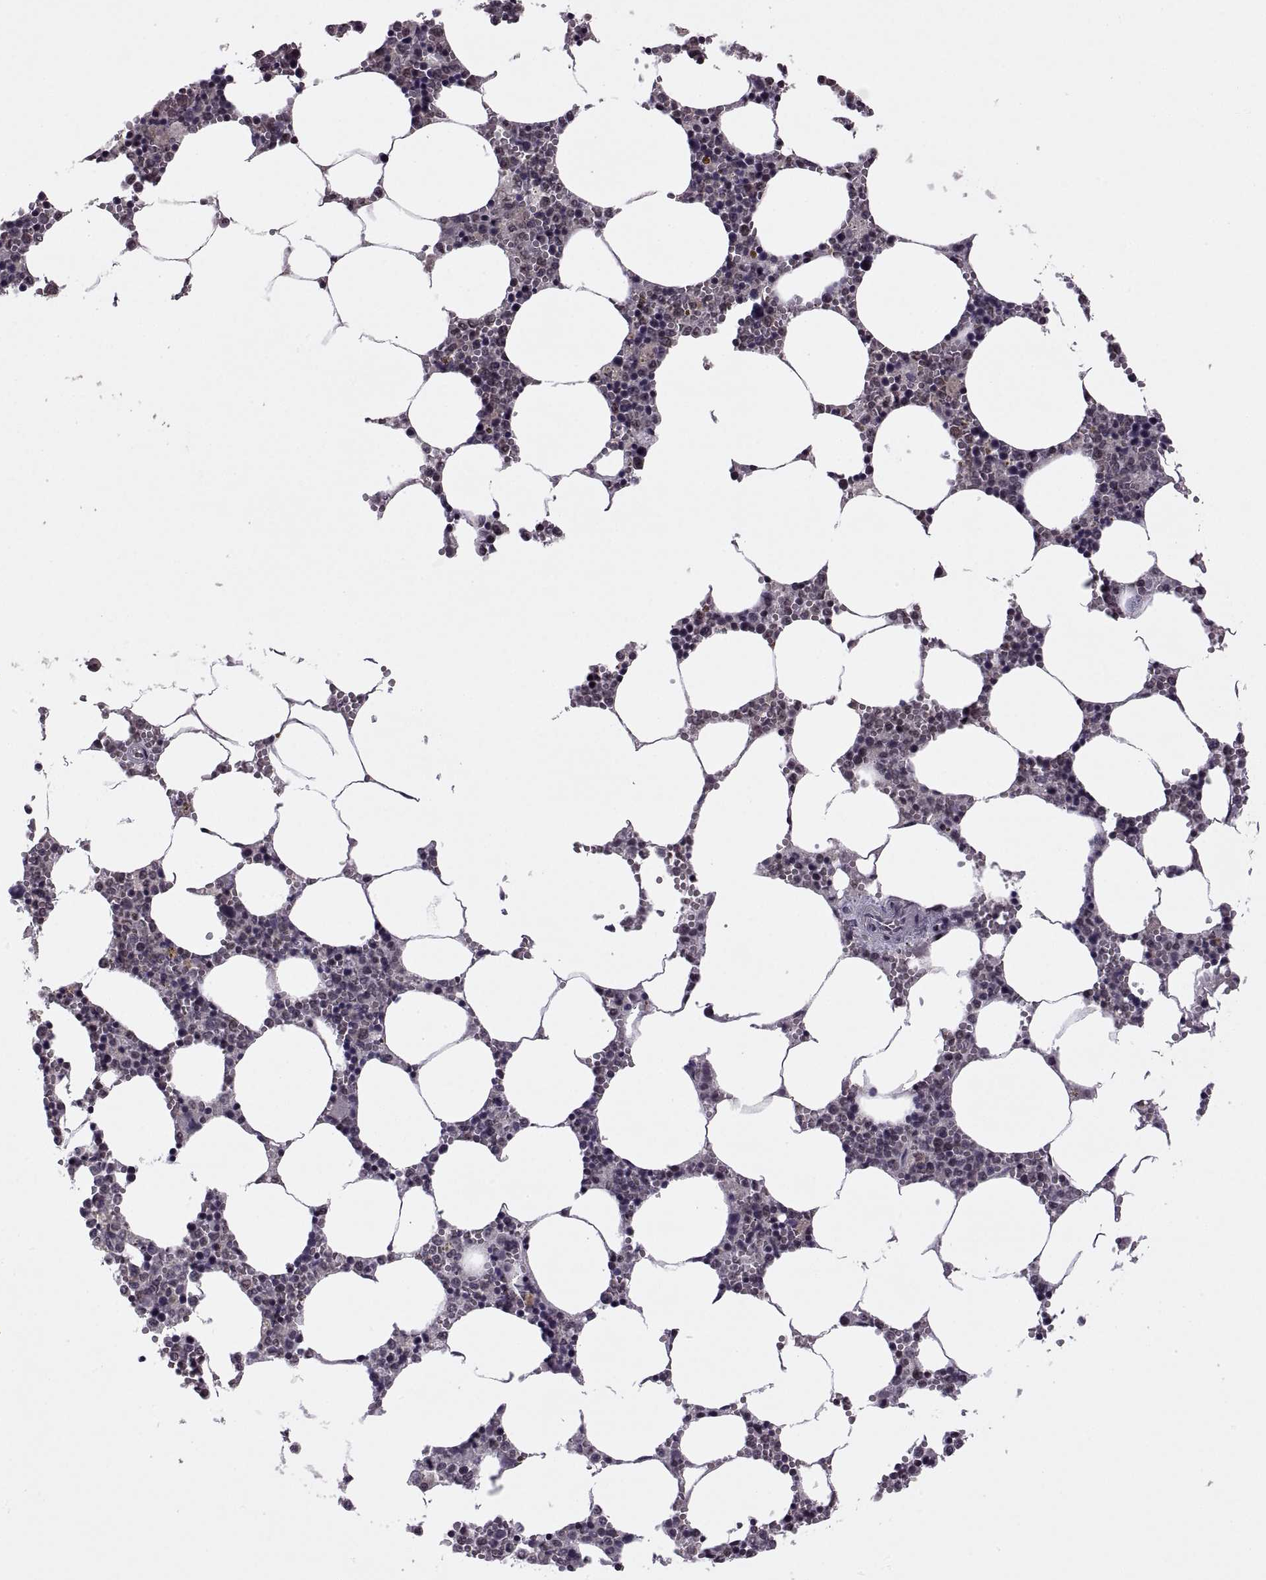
{"staining": {"intensity": "negative", "quantity": "none", "location": "none"}, "tissue": "bone marrow", "cell_type": "Hematopoietic cells", "image_type": "normal", "snomed": [{"axis": "morphology", "description": "Normal tissue, NOS"}, {"axis": "topography", "description": "Bone marrow"}], "caption": "A micrograph of human bone marrow is negative for staining in hematopoietic cells. The staining was performed using DAB (3,3'-diaminobenzidine) to visualize the protein expression in brown, while the nuclei were stained in blue with hematoxylin (Magnification: 20x).", "gene": "INTS3", "patient": {"sex": "female", "age": 64}}